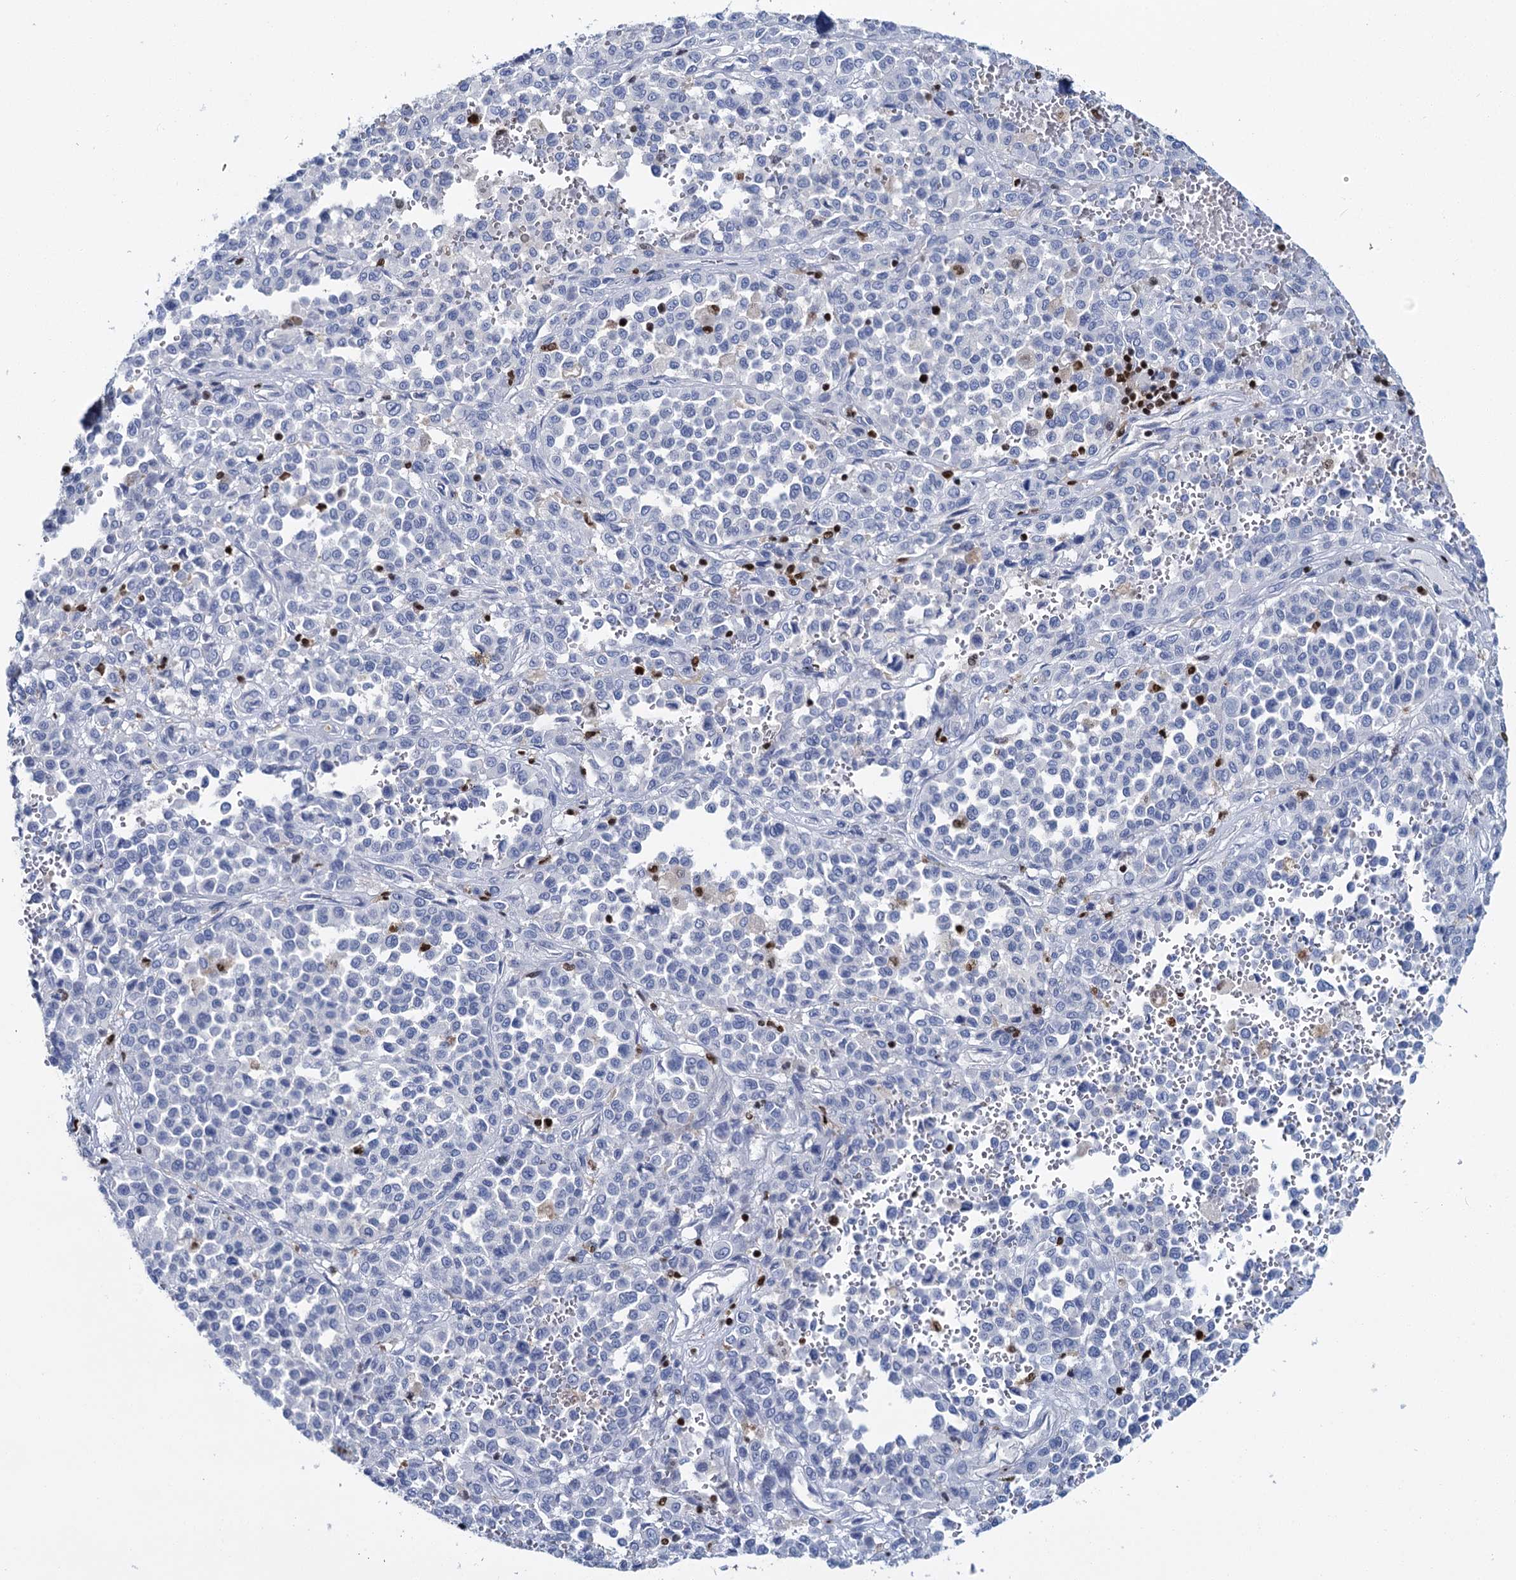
{"staining": {"intensity": "negative", "quantity": "none", "location": "none"}, "tissue": "melanoma", "cell_type": "Tumor cells", "image_type": "cancer", "snomed": [{"axis": "morphology", "description": "Malignant melanoma, Metastatic site"}, {"axis": "topography", "description": "Pancreas"}], "caption": "High magnification brightfield microscopy of melanoma stained with DAB (brown) and counterstained with hematoxylin (blue): tumor cells show no significant staining.", "gene": "CELF2", "patient": {"sex": "female", "age": 30}}